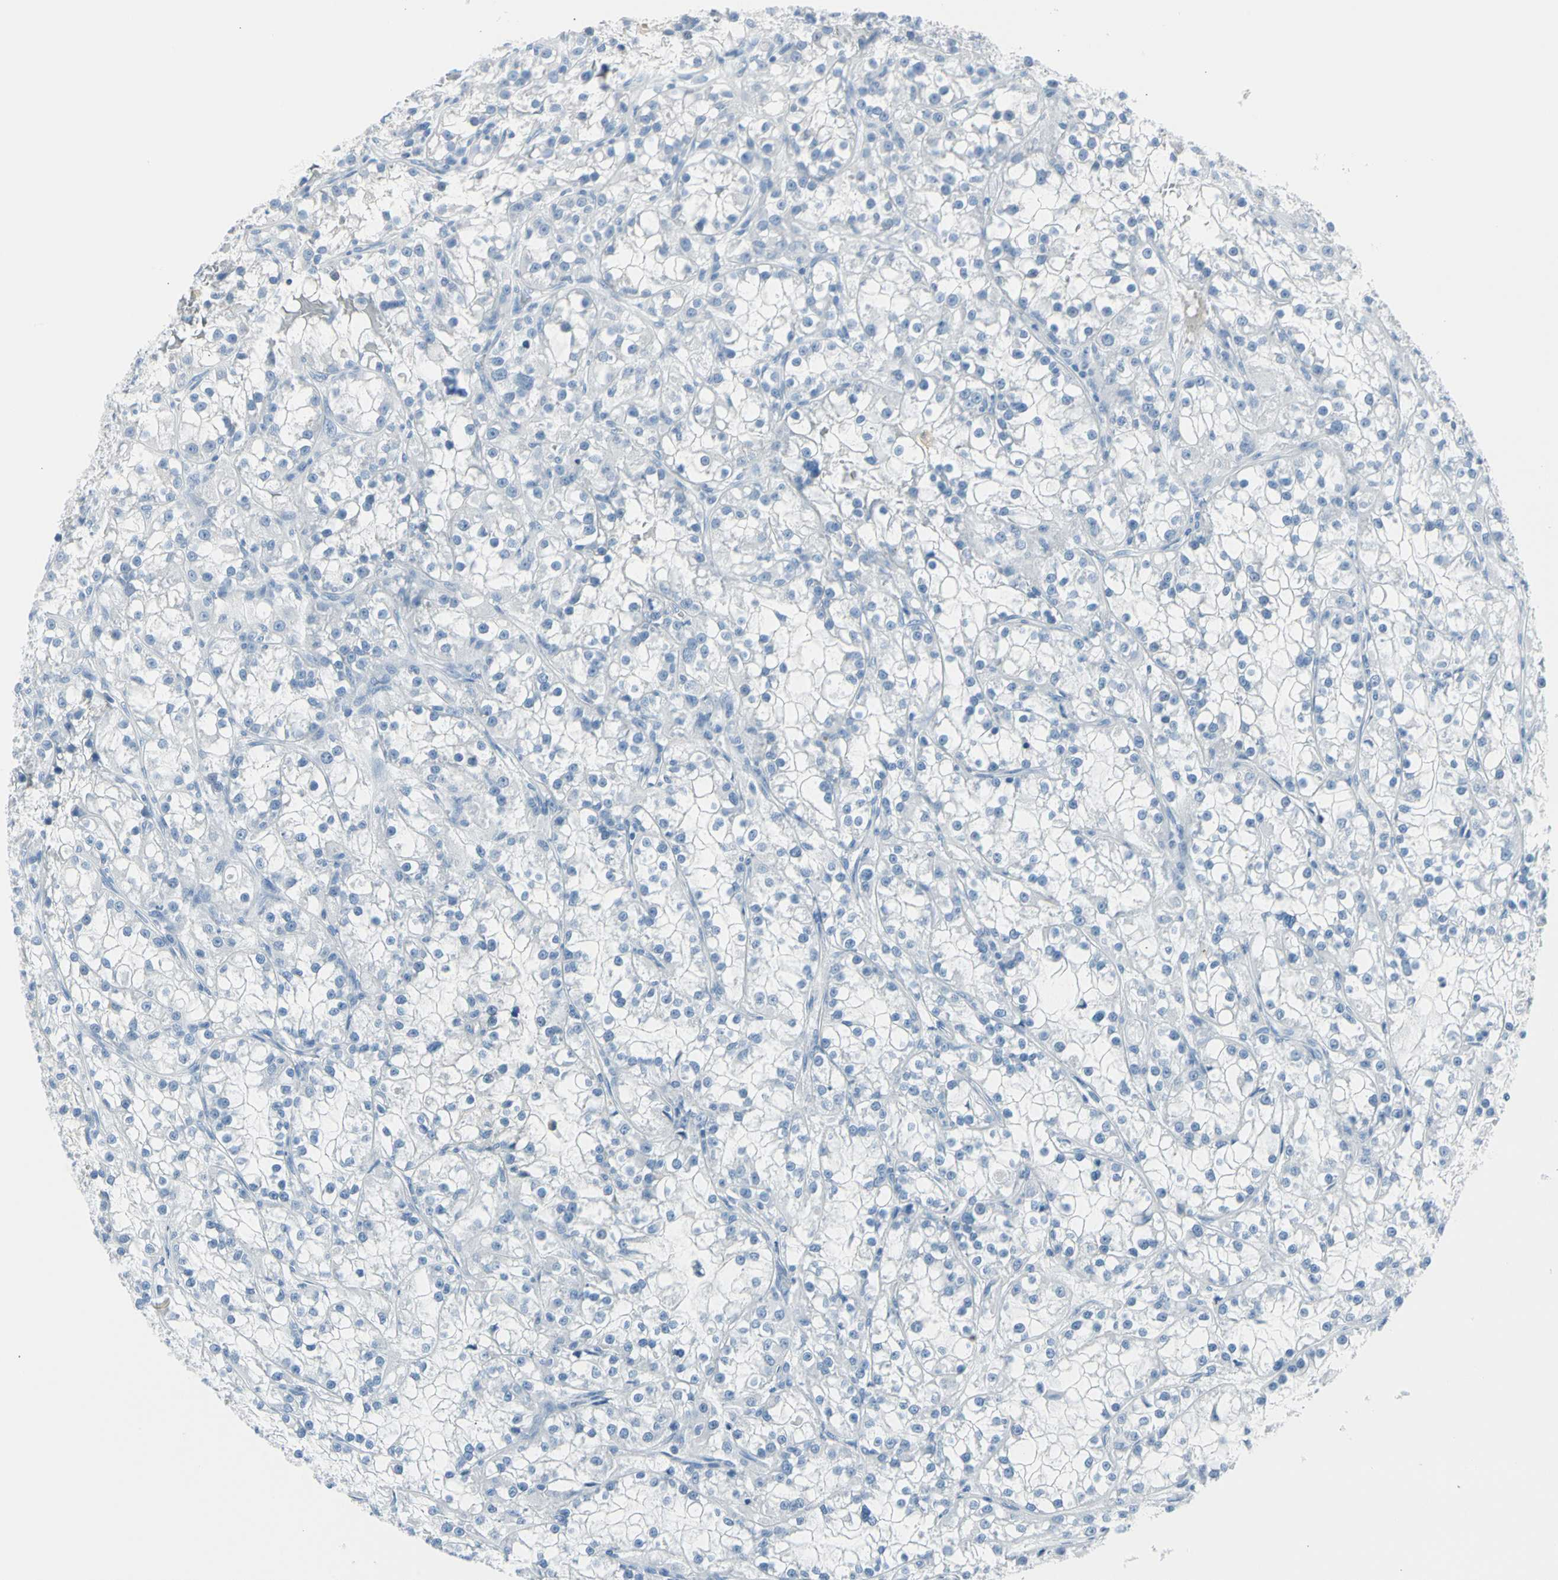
{"staining": {"intensity": "negative", "quantity": "none", "location": "none"}, "tissue": "renal cancer", "cell_type": "Tumor cells", "image_type": "cancer", "snomed": [{"axis": "morphology", "description": "Adenocarcinoma, NOS"}, {"axis": "topography", "description": "Kidney"}], "caption": "Tumor cells show no significant protein expression in renal cancer. Nuclei are stained in blue.", "gene": "TPO", "patient": {"sex": "female", "age": 52}}